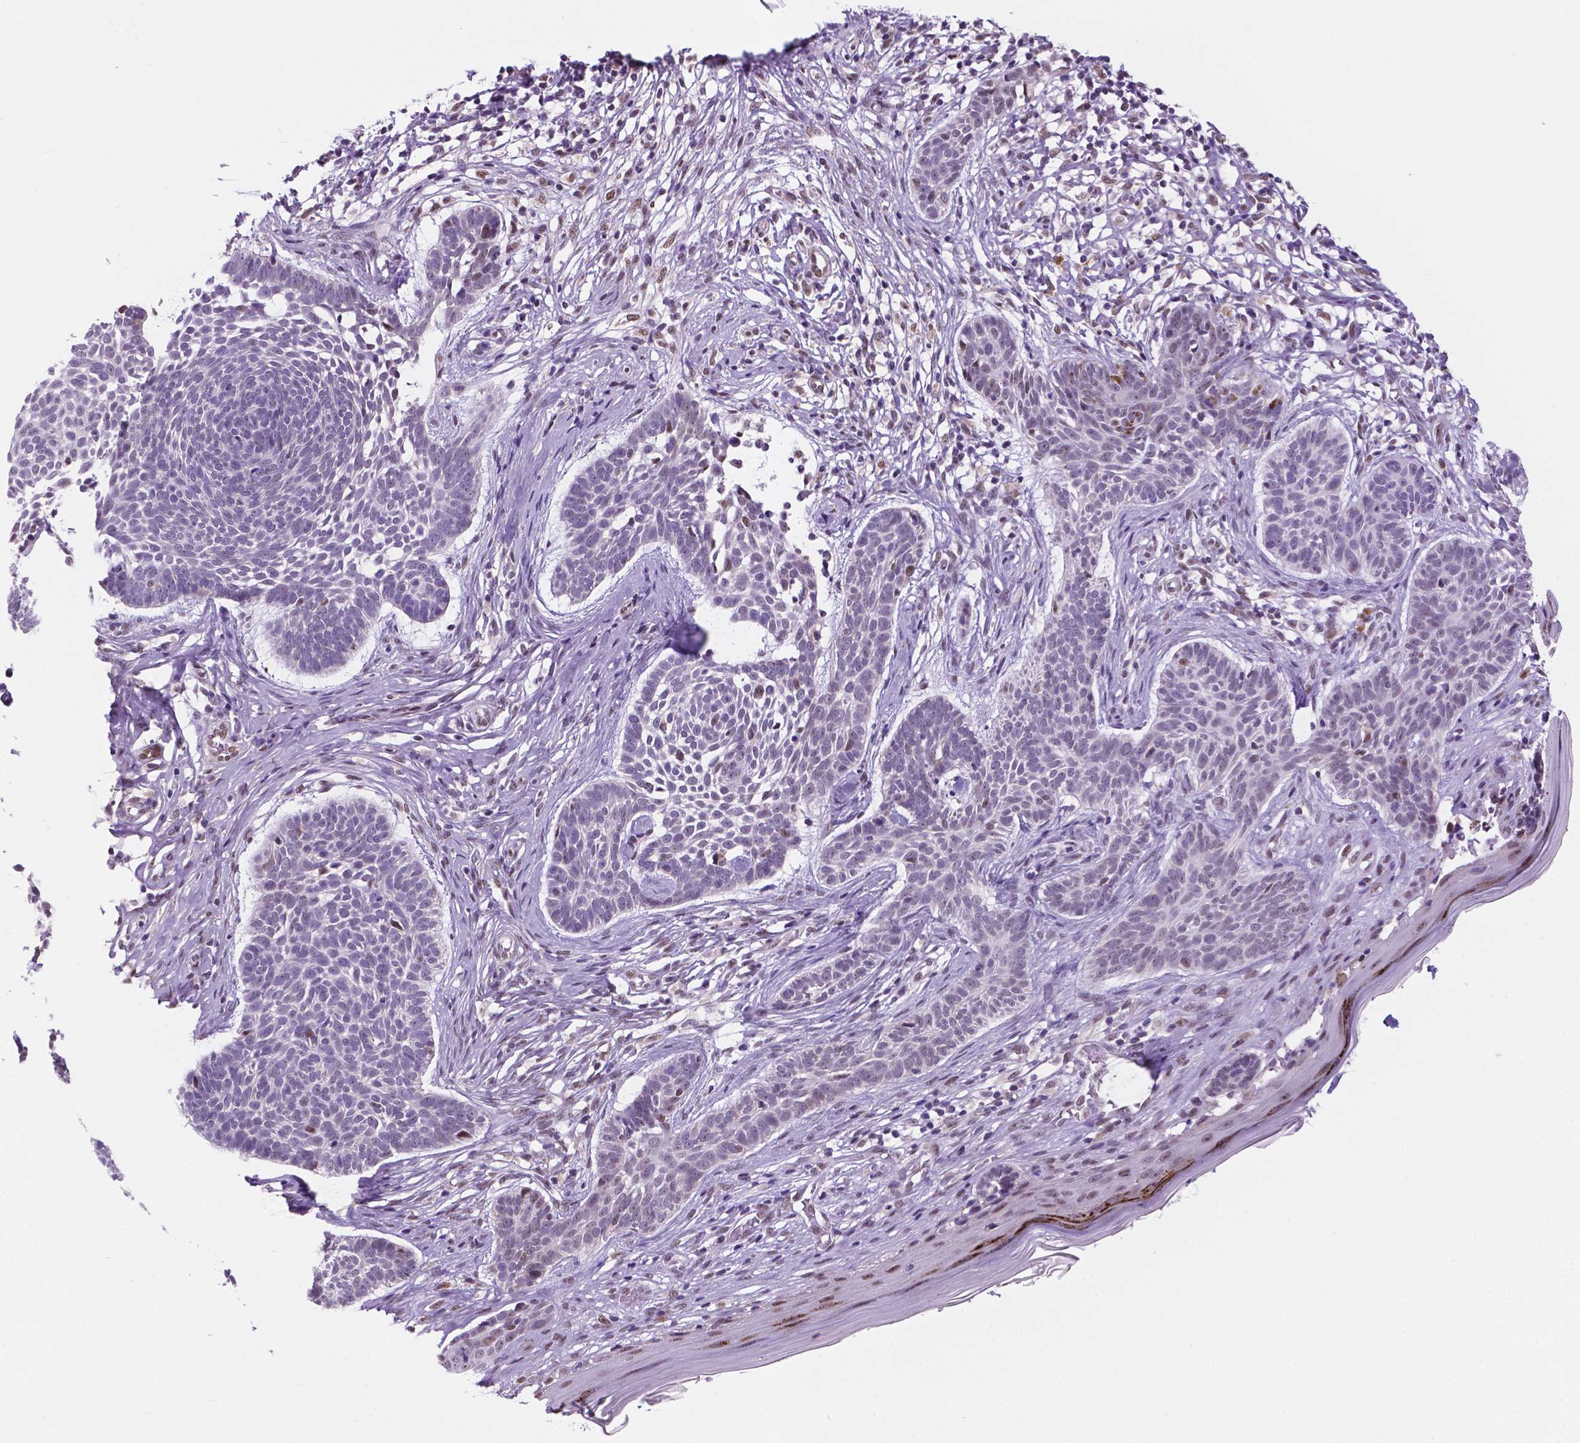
{"staining": {"intensity": "negative", "quantity": "none", "location": "none"}, "tissue": "skin cancer", "cell_type": "Tumor cells", "image_type": "cancer", "snomed": [{"axis": "morphology", "description": "Basal cell carcinoma"}, {"axis": "topography", "description": "Skin"}], "caption": "DAB (3,3'-diaminobenzidine) immunohistochemical staining of human skin basal cell carcinoma displays no significant positivity in tumor cells.", "gene": "C18orf21", "patient": {"sex": "male", "age": 85}}